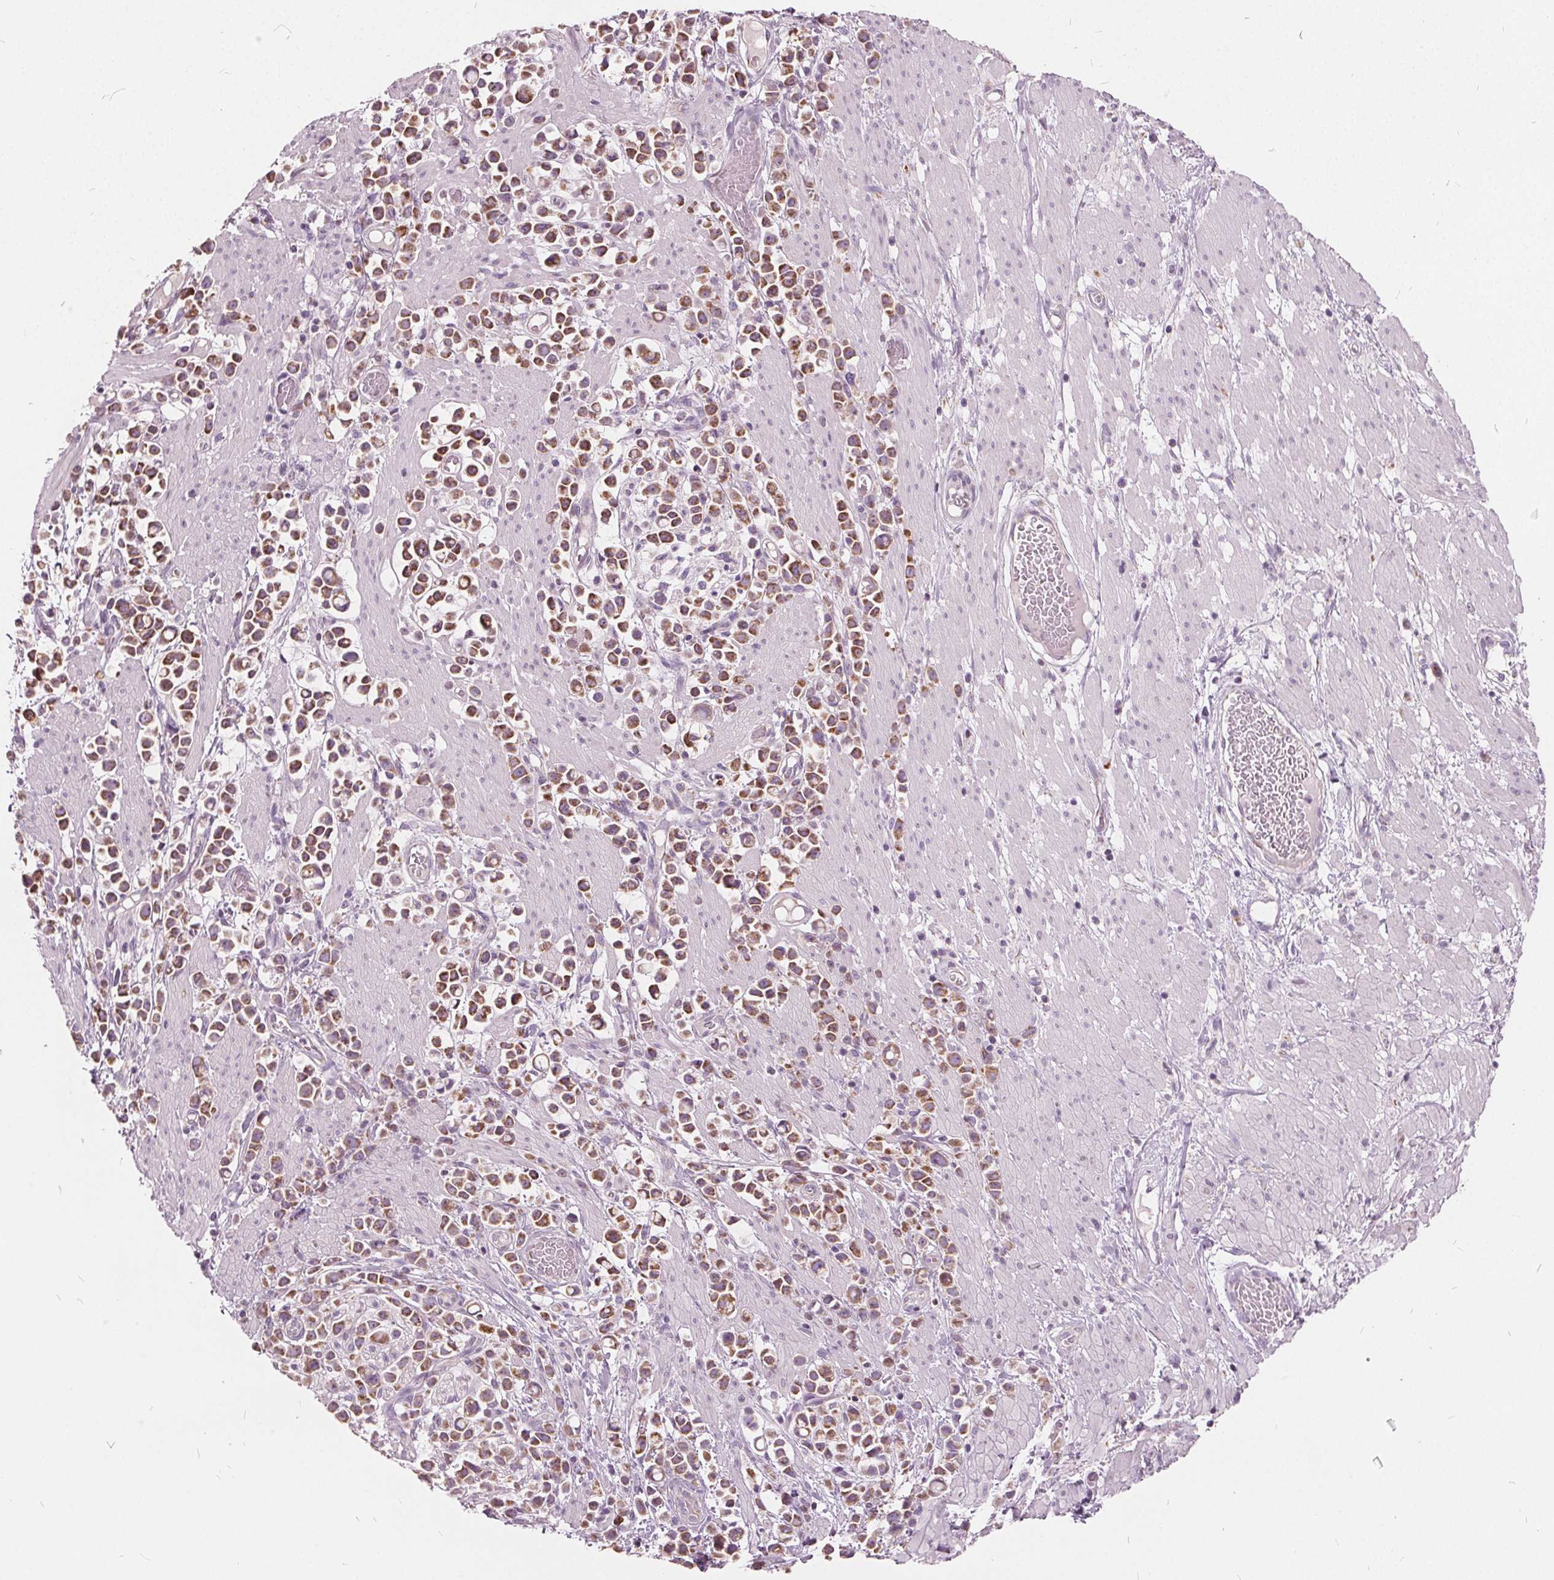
{"staining": {"intensity": "moderate", "quantity": ">75%", "location": "cytoplasmic/membranous"}, "tissue": "stomach cancer", "cell_type": "Tumor cells", "image_type": "cancer", "snomed": [{"axis": "morphology", "description": "Adenocarcinoma, NOS"}, {"axis": "topography", "description": "Stomach"}], "caption": "This is a histology image of IHC staining of stomach cancer, which shows moderate expression in the cytoplasmic/membranous of tumor cells.", "gene": "ECI2", "patient": {"sex": "male", "age": 82}}